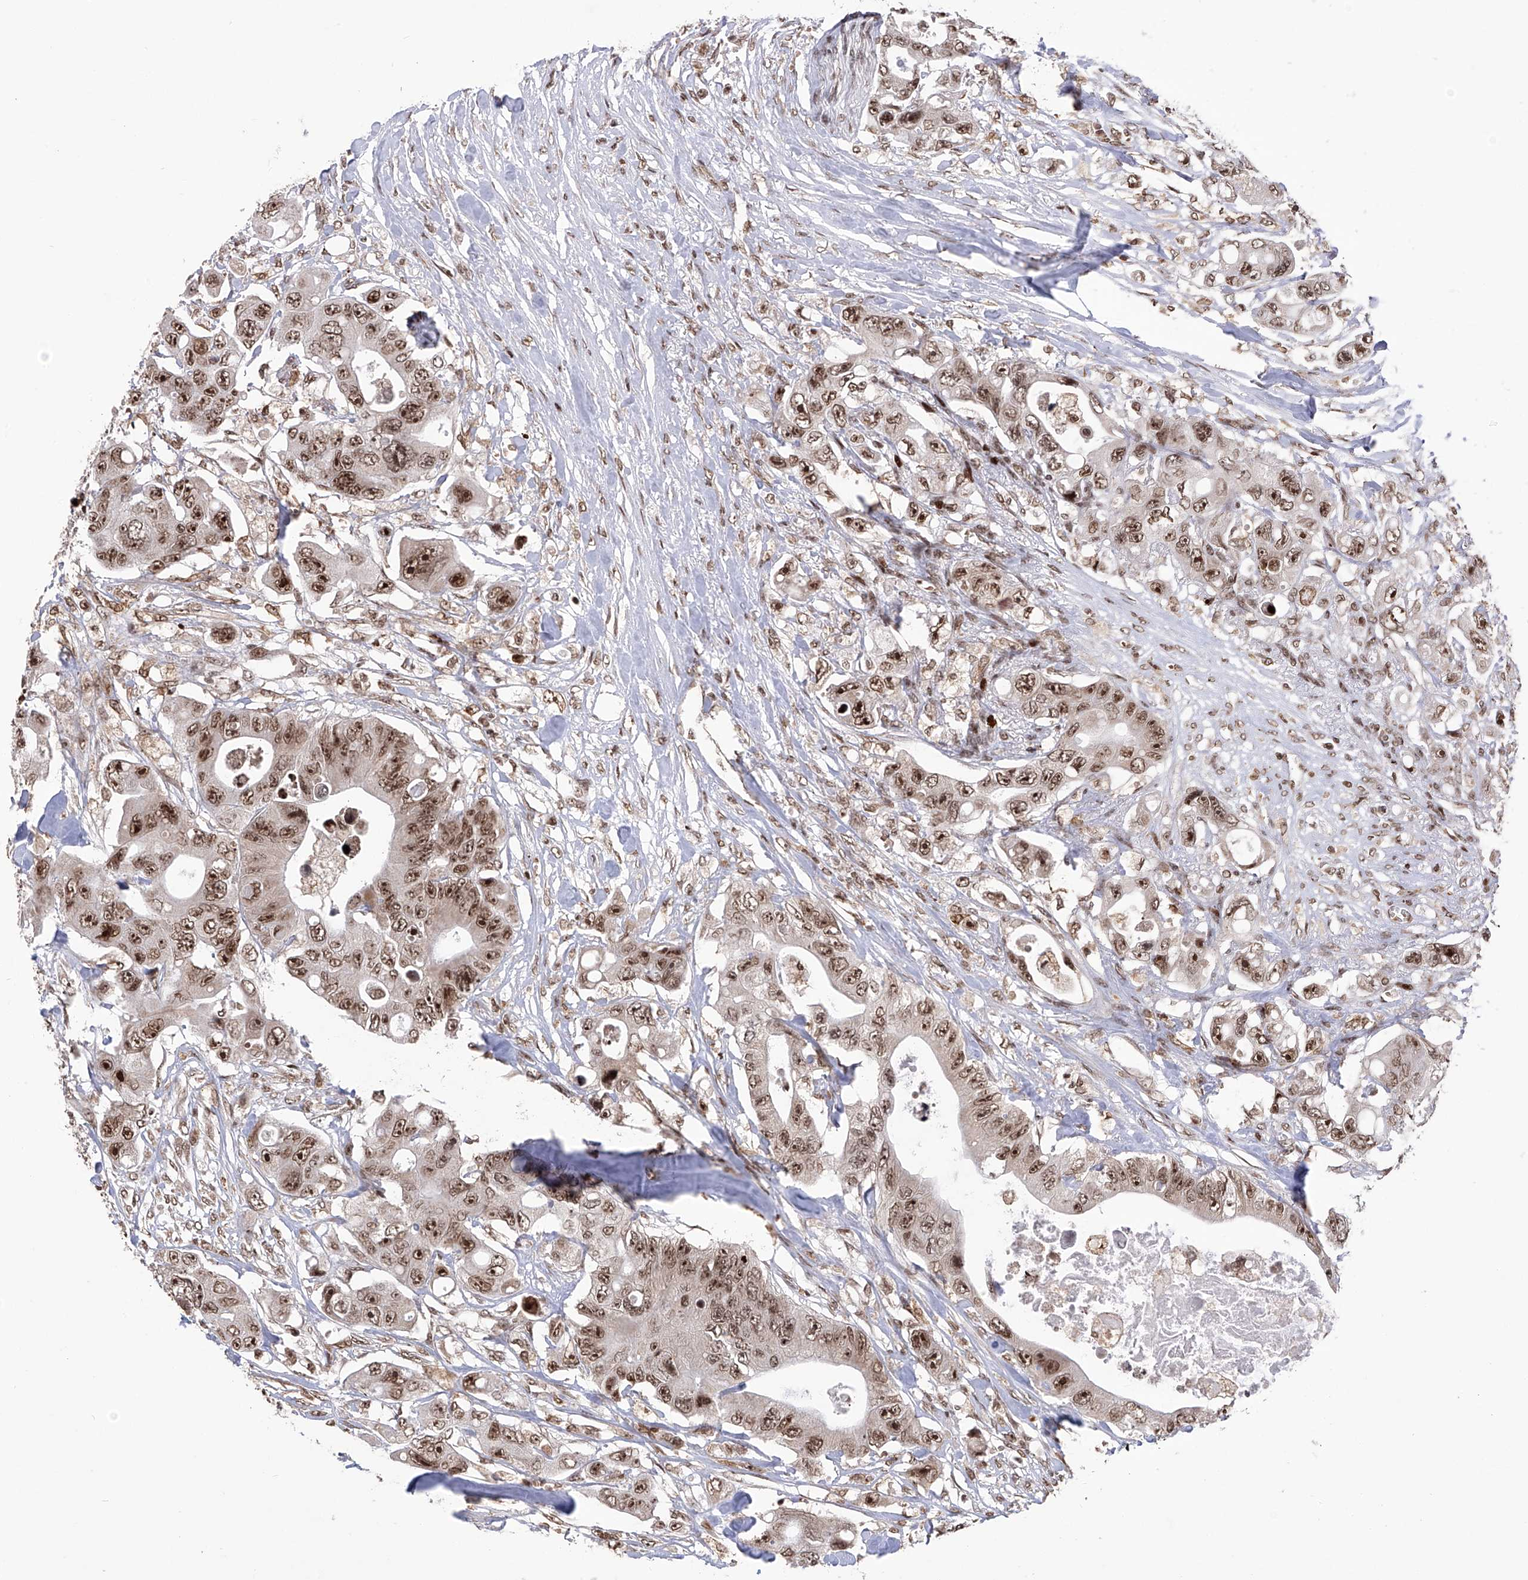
{"staining": {"intensity": "strong", "quantity": ">75%", "location": "nuclear"}, "tissue": "colorectal cancer", "cell_type": "Tumor cells", "image_type": "cancer", "snomed": [{"axis": "morphology", "description": "Adenocarcinoma, NOS"}, {"axis": "topography", "description": "Colon"}], "caption": "Immunohistochemistry micrograph of colorectal adenocarcinoma stained for a protein (brown), which demonstrates high levels of strong nuclear staining in about >75% of tumor cells.", "gene": "PAK1IP1", "patient": {"sex": "female", "age": 46}}